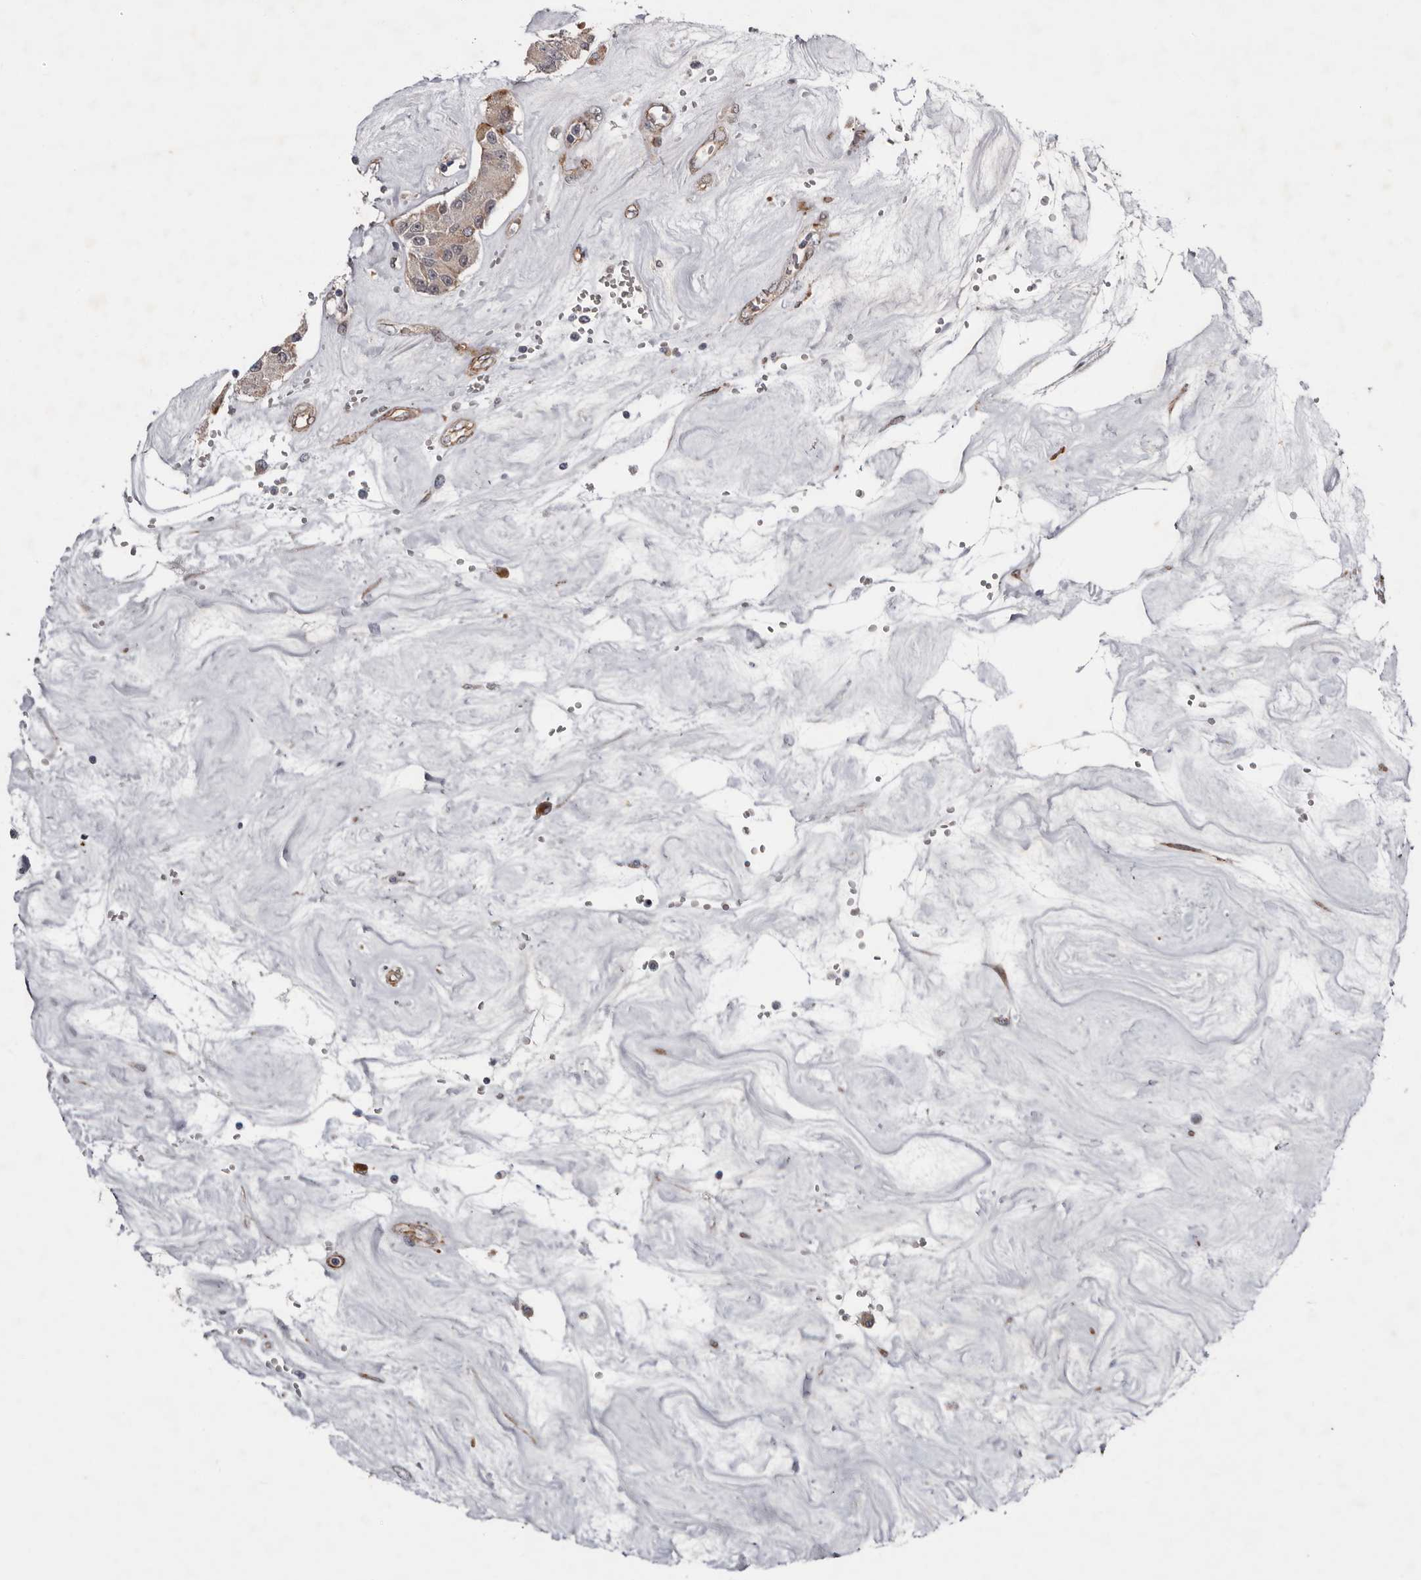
{"staining": {"intensity": "moderate", "quantity": "<25%", "location": "cytoplasmic/membranous"}, "tissue": "carcinoid", "cell_type": "Tumor cells", "image_type": "cancer", "snomed": [{"axis": "morphology", "description": "Carcinoid, malignant, NOS"}, {"axis": "topography", "description": "Pancreas"}], "caption": "Protein staining exhibits moderate cytoplasmic/membranous staining in approximately <25% of tumor cells in carcinoid (malignant).", "gene": "RANBP17", "patient": {"sex": "male", "age": 41}}